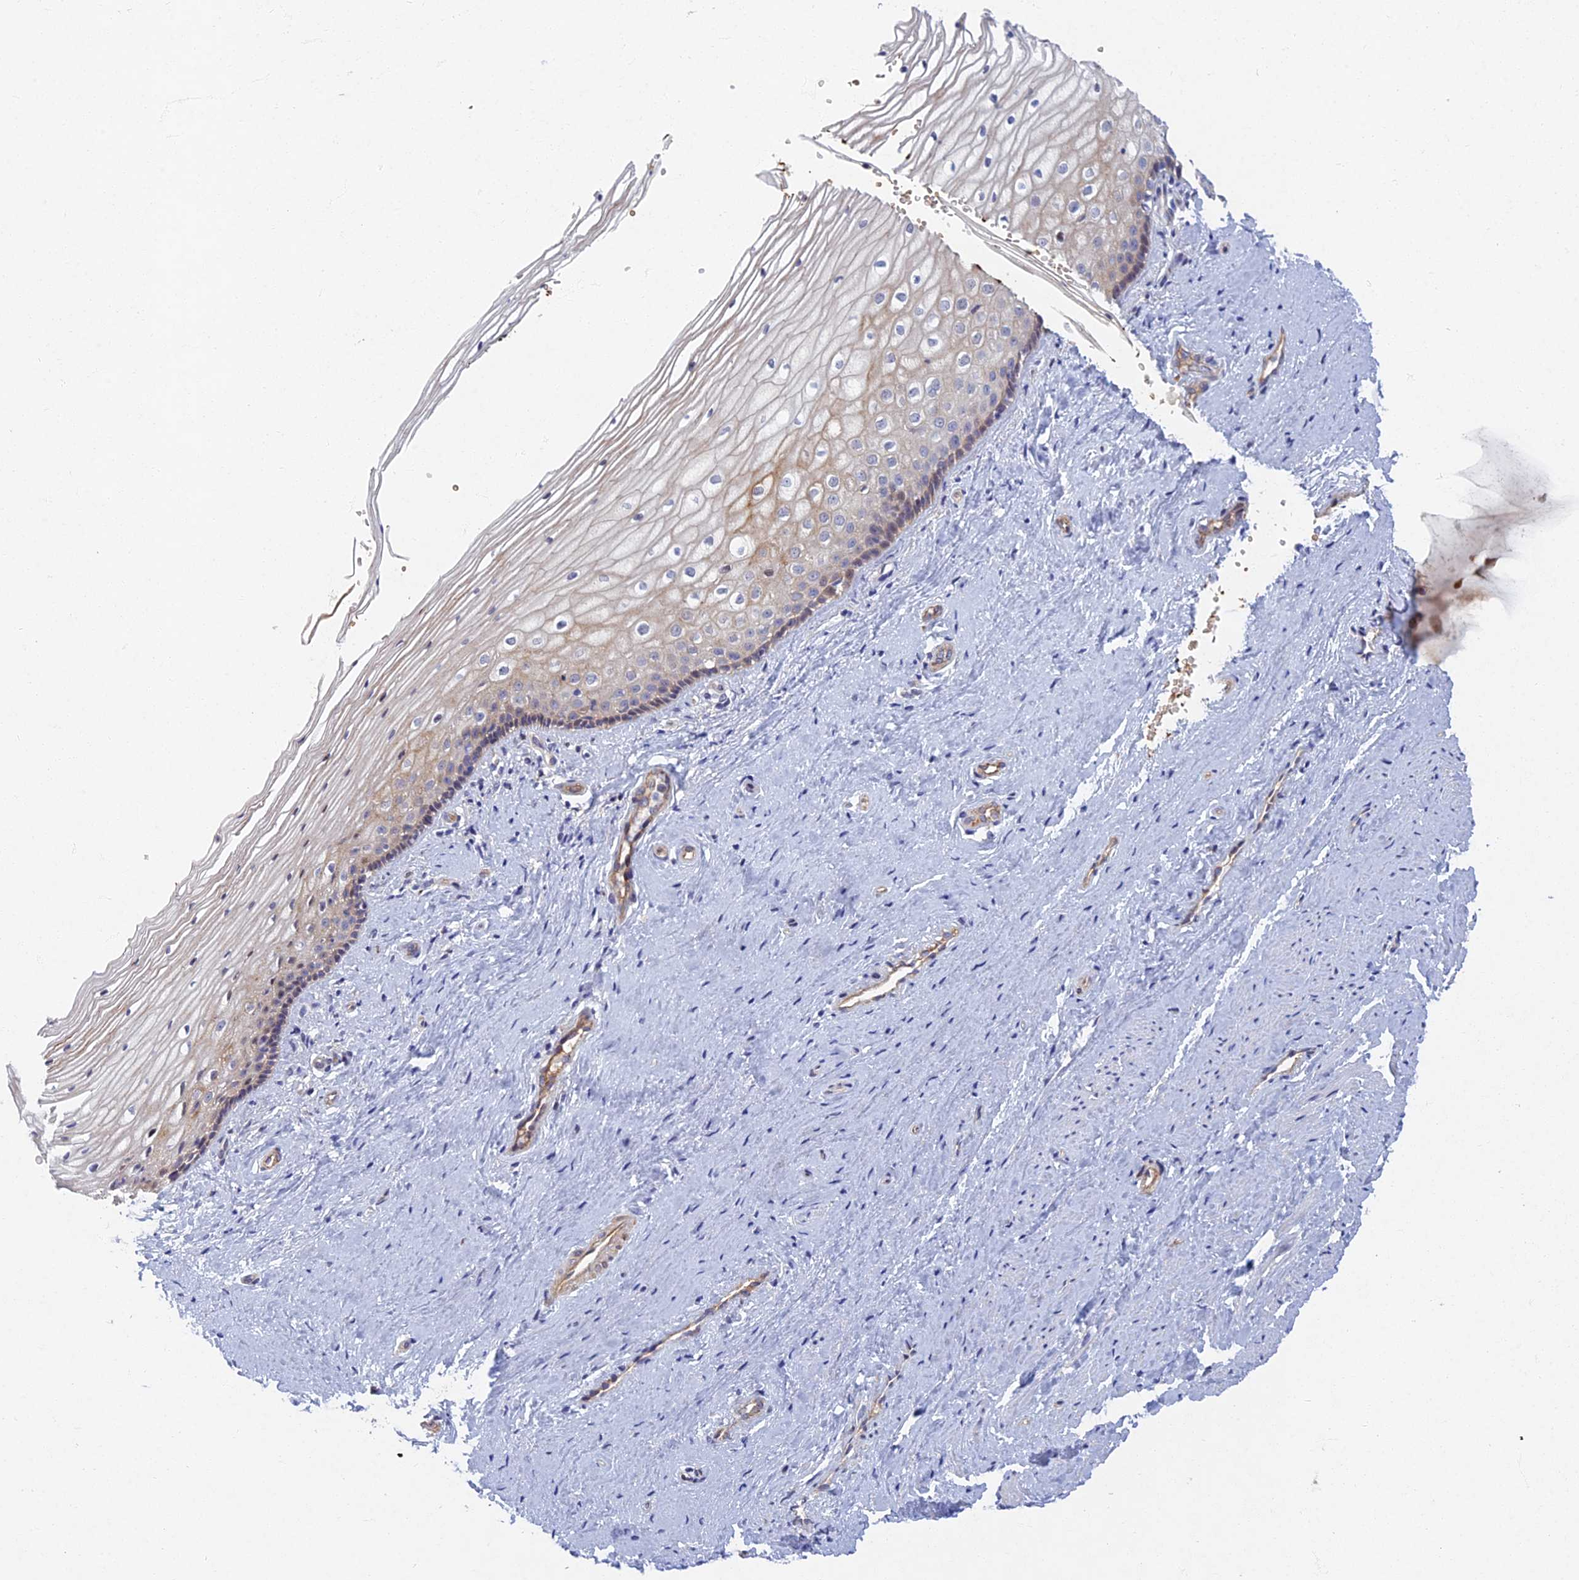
{"staining": {"intensity": "moderate", "quantity": "<25%", "location": "cytoplasmic/membranous"}, "tissue": "vagina", "cell_type": "Squamous epithelial cells", "image_type": "normal", "snomed": [{"axis": "morphology", "description": "Normal tissue, NOS"}, {"axis": "topography", "description": "Vagina"}], "caption": "Brown immunohistochemical staining in unremarkable vagina shows moderate cytoplasmic/membranous positivity in about <25% of squamous epithelial cells.", "gene": "RHBDL2", "patient": {"sex": "female", "age": 46}}